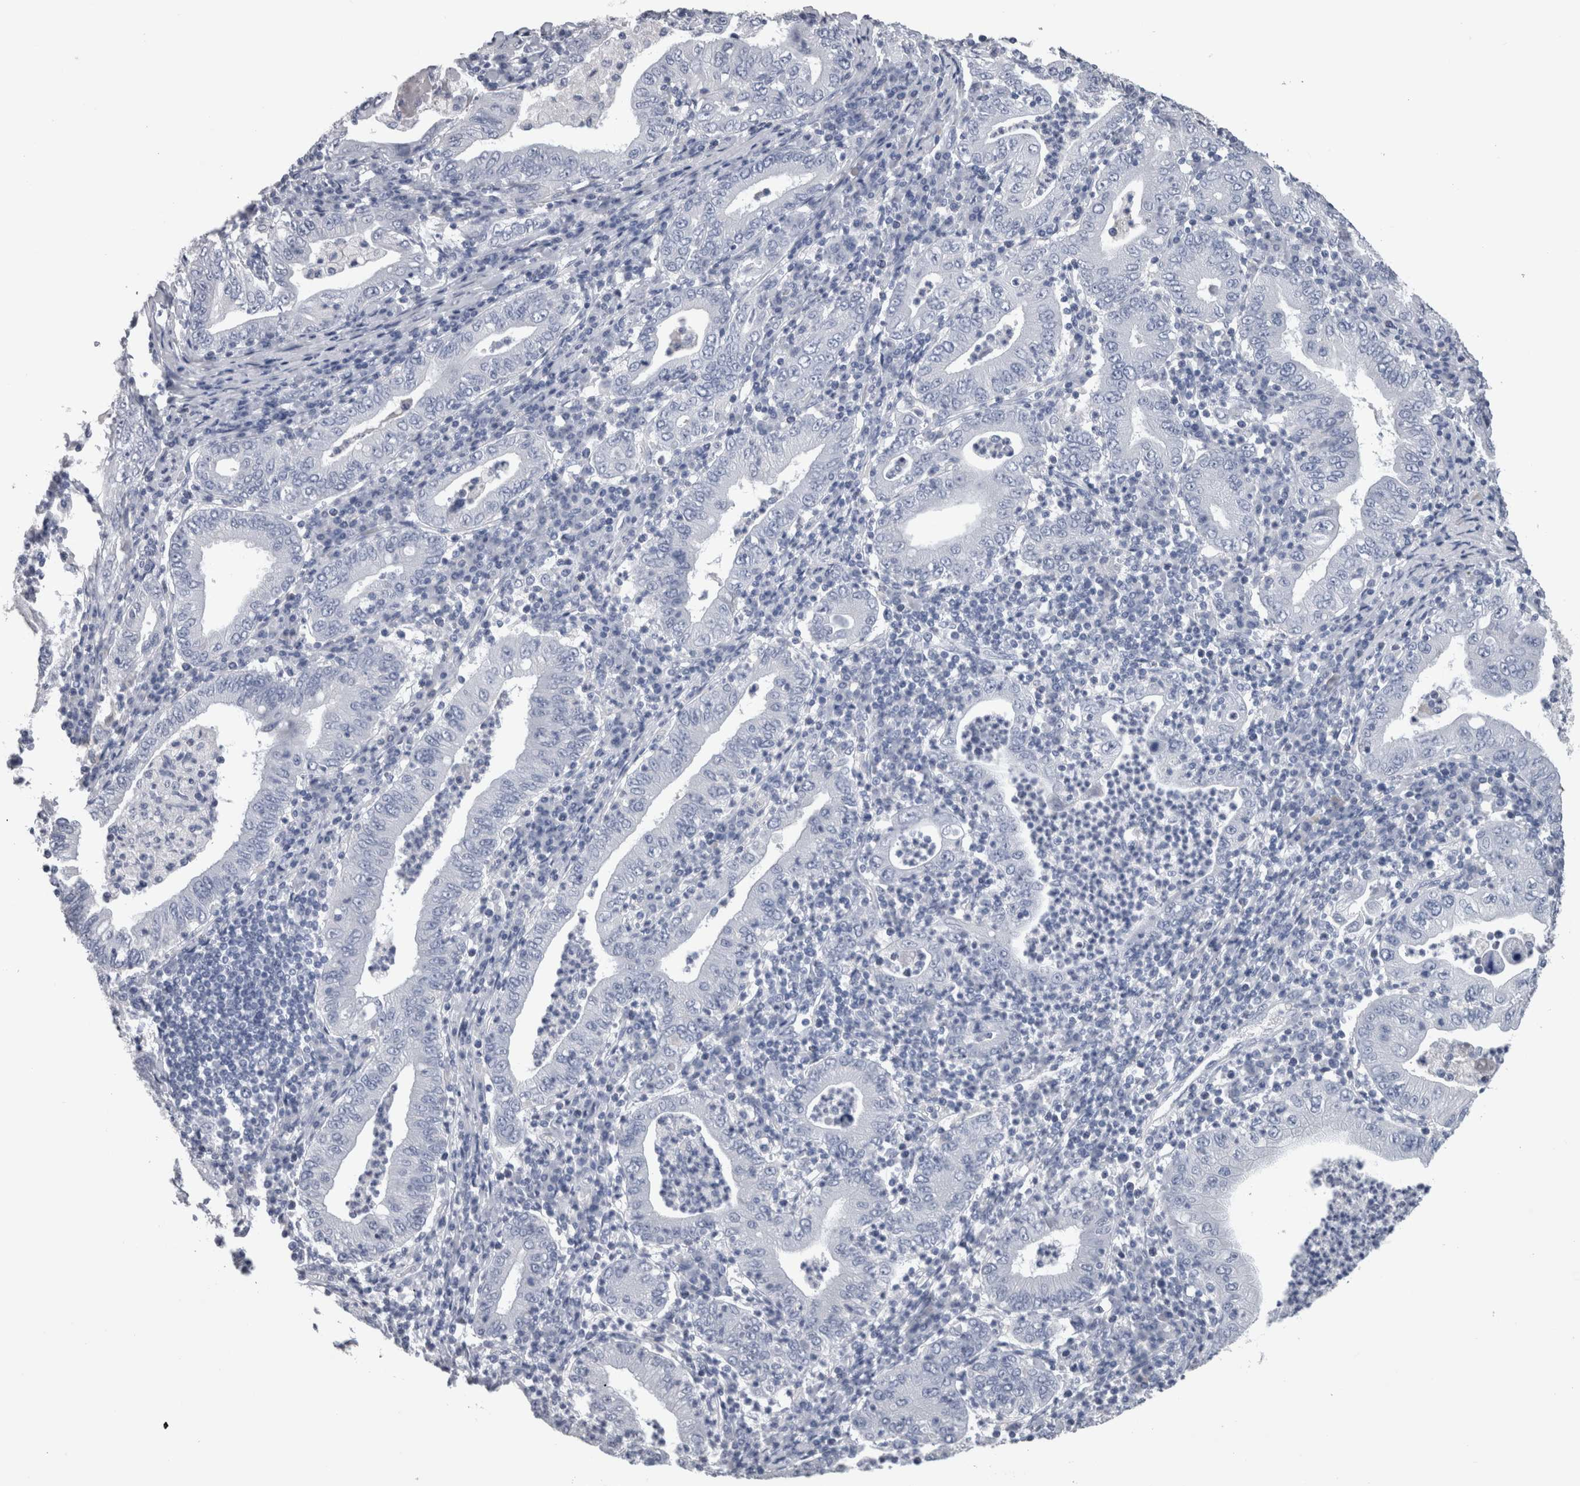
{"staining": {"intensity": "negative", "quantity": "none", "location": "none"}, "tissue": "stomach cancer", "cell_type": "Tumor cells", "image_type": "cancer", "snomed": [{"axis": "morphology", "description": "Normal tissue, NOS"}, {"axis": "morphology", "description": "Adenocarcinoma, NOS"}, {"axis": "topography", "description": "Esophagus"}, {"axis": "topography", "description": "Stomach, upper"}, {"axis": "topography", "description": "Peripheral nerve tissue"}], "caption": "DAB (3,3'-diaminobenzidine) immunohistochemical staining of human adenocarcinoma (stomach) demonstrates no significant positivity in tumor cells.", "gene": "CA8", "patient": {"sex": "male", "age": 62}}